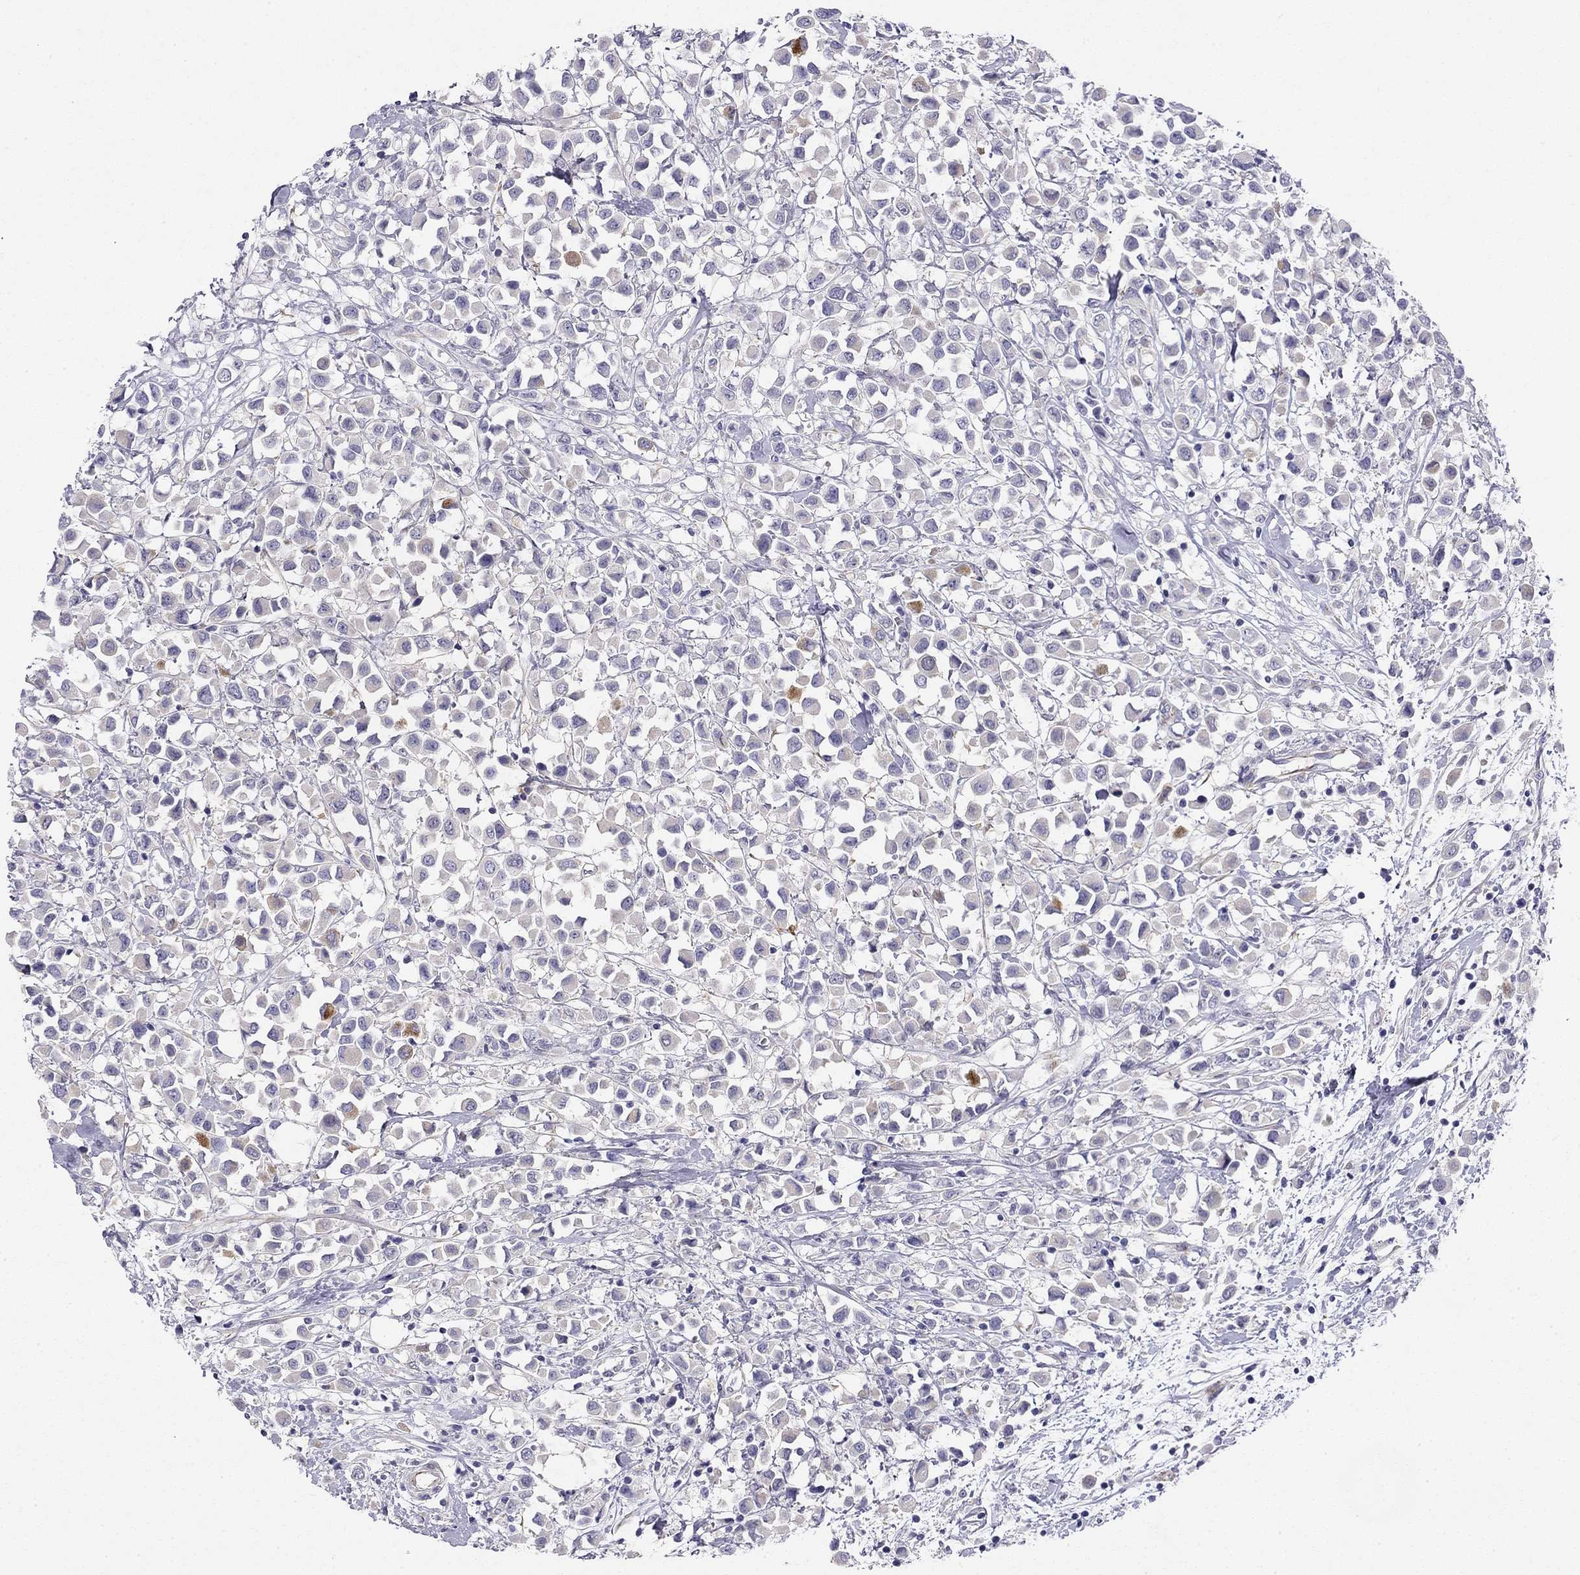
{"staining": {"intensity": "negative", "quantity": "none", "location": "none"}, "tissue": "breast cancer", "cell_type": "Tumor cells", "image_type": "cancer", "snomed": [{"axis": "morphology", "description": "Duct carcinoma"}, {"axis": "topography", "description": "Breast"}], "caption": "This micrograph is of breast intraductal carcinoma stained with immunohistochemistry (IHC) to label a protein in brown with the nuclei are counter-stained blue. There is no positivity in tumor cells.", "gene": "RTL1", "patient": {"sex": "female", "age": 61}}